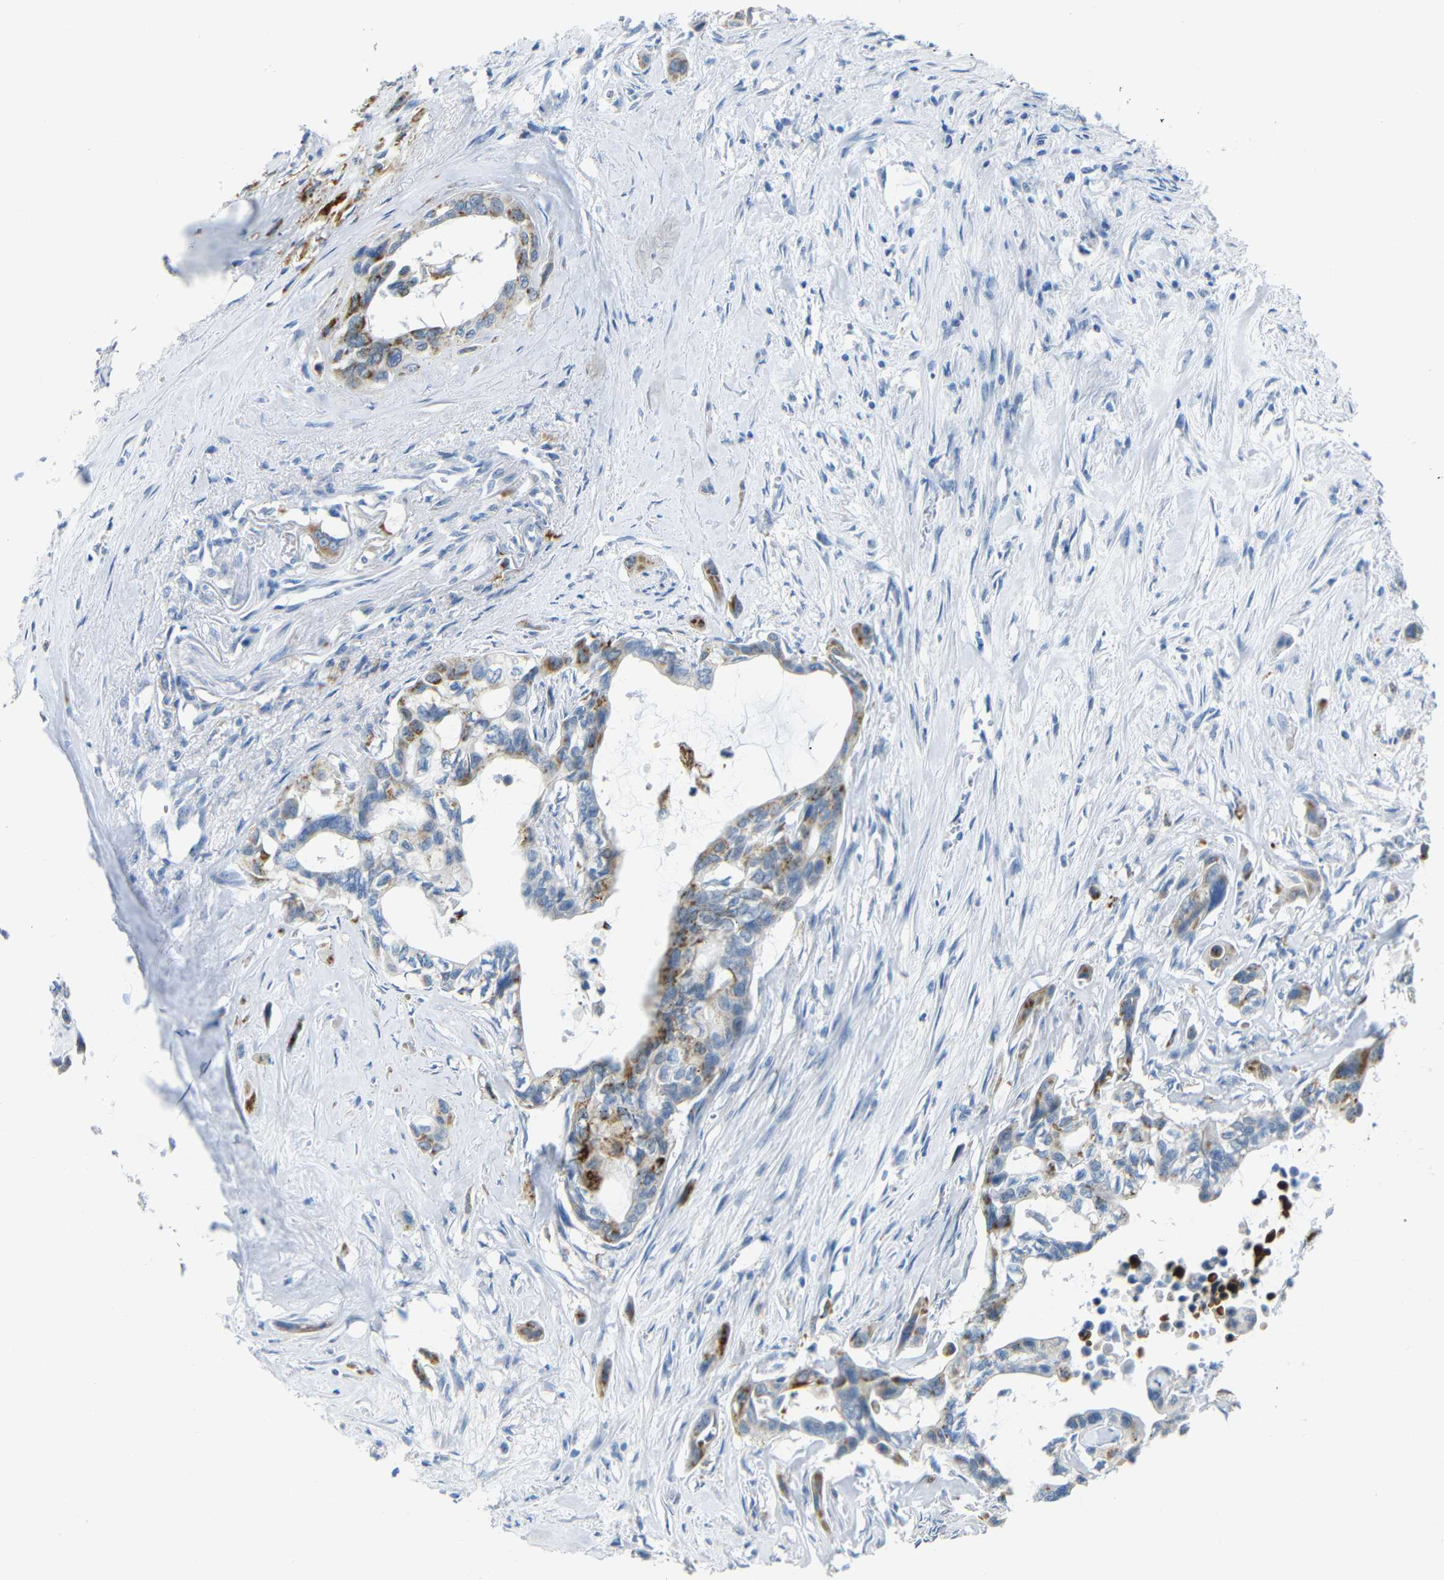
{"staining": {"intensity": "moderate", "quantity": "25%-75%", "location": "cytoplasmic/membranous"}, "tissue": "pancreatic cancer", "cell_type": "Tumor cells", "image_type": "cancer", "snomed": [{"axis": "morphology", "description": "Adenocarcinoma, NOS"}, {"axis": "topography", "description": "Pancreas"}], "caption": "Human pancreatic cancer stained for a protein (brown) displays moderate cytoplasmic/membranous positive staining in about 25%-75% of tumor cells.", "gene": "C15orf48", "patient": {"sex": "male", "age": 73}}